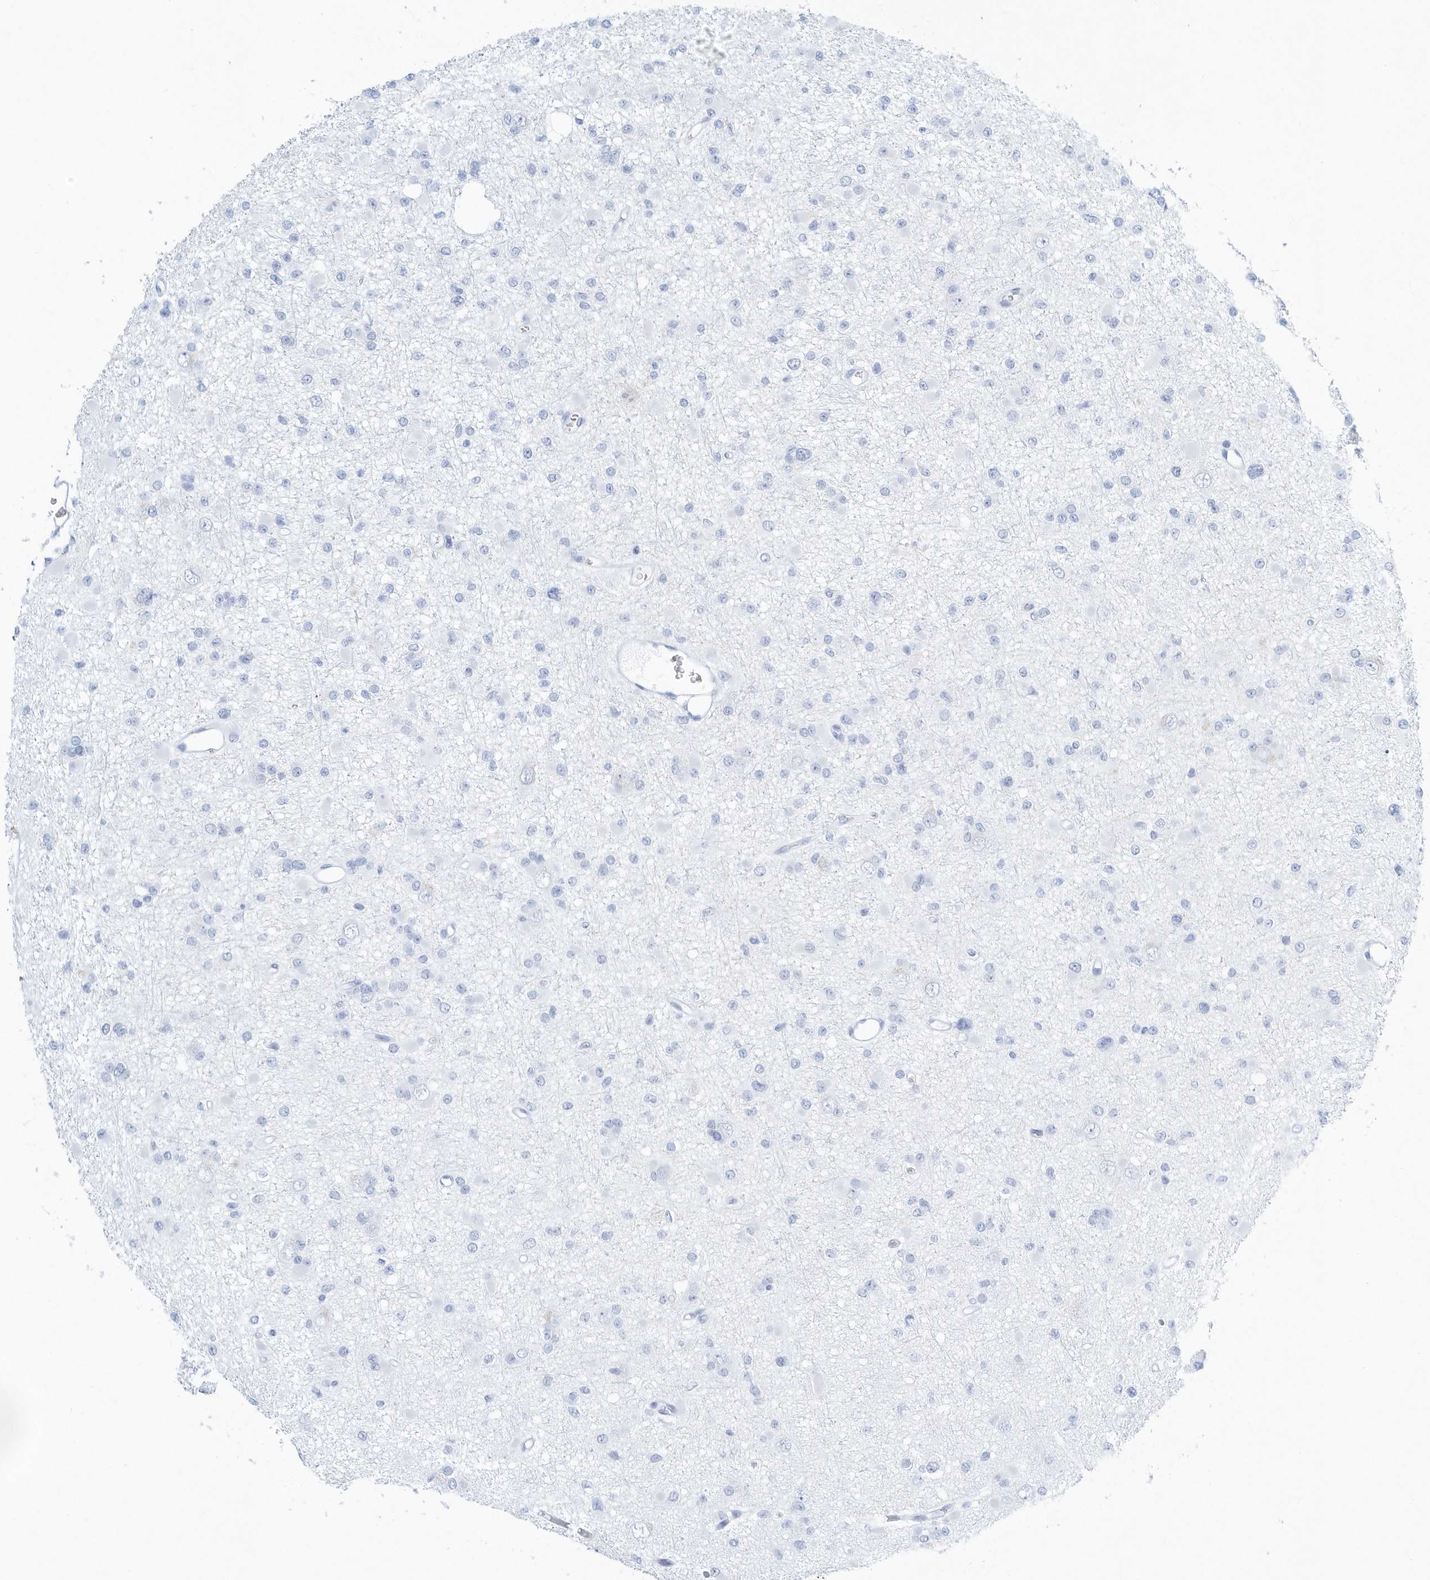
{"staining": {"intensity": "negative", "quantity": "none", "location": "none"}, "tissue": "glioma", "cell_type": "Tumor cells", "image_type": "cancer", "snomed": [{"axis": "morphology", "description": "Glioma, malignant, Low grade"}, {"axis": "topography", "description": "Brain"}], "caption": "This is a micrograph of IHC staining of glioma, which shows no staining in tumor cells.", "gene": "PTPRO", "patient": {"sex": "female", "age": 22}}